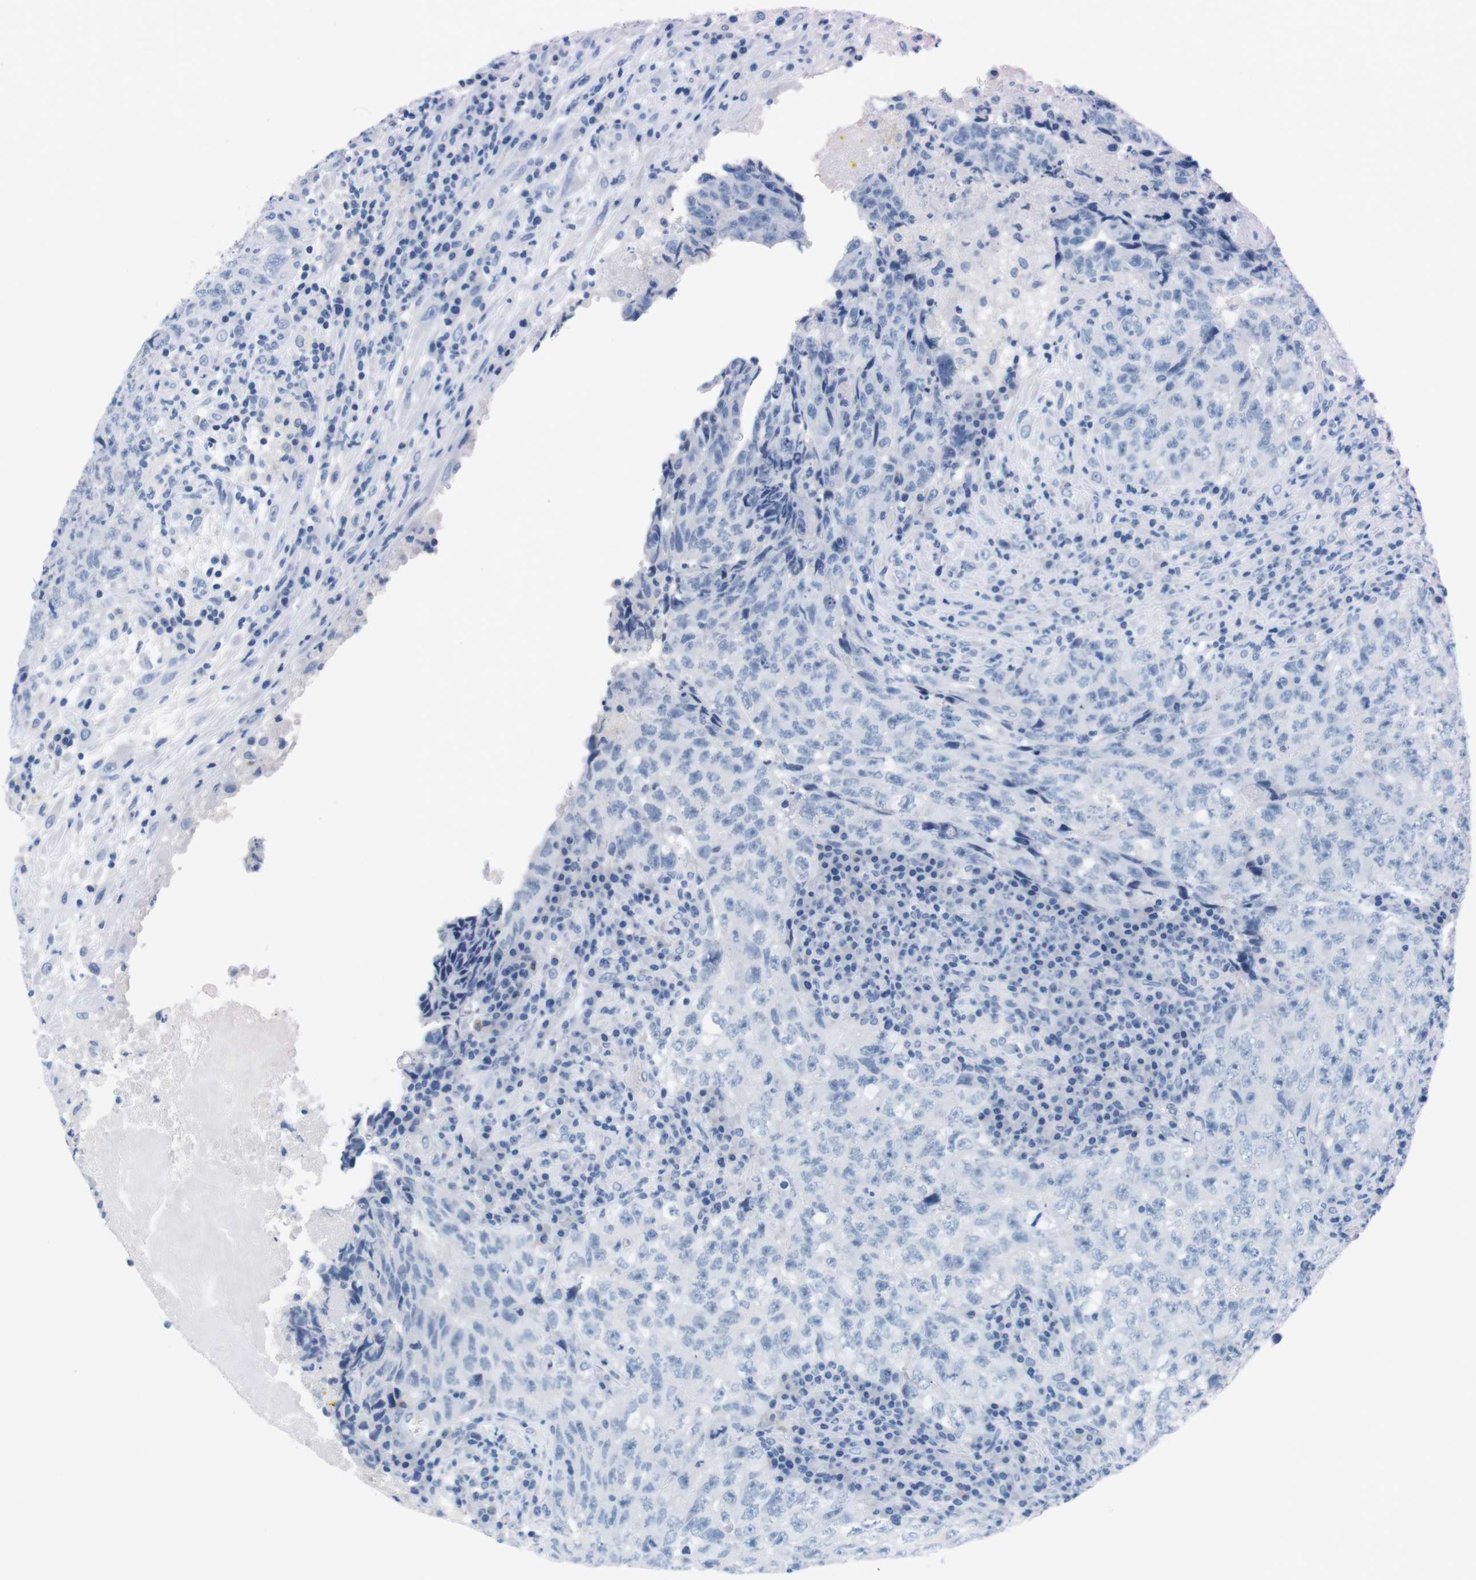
{"staining": {"intensity": "negative", "quantity": "none", "location": "none"}, "tissue": "testis cancer", "cell_type": "Tumor cells", "image_type": "cancer", "snomed": [{"axis": "morphology", "description": "Necrosis, NOS"}, {"axis": "morphology", "description": "Carcinoma, Embryonal, NOS"}, {"axis": "topography", "description": "Testis"}], "caption": "A histopathology image of embryonal carcinoma (testis) stained for a protein displays no brown staining in tumor cells.", "gene": "CYP2C9", "patient": {"sex": "male", "age": 19}}